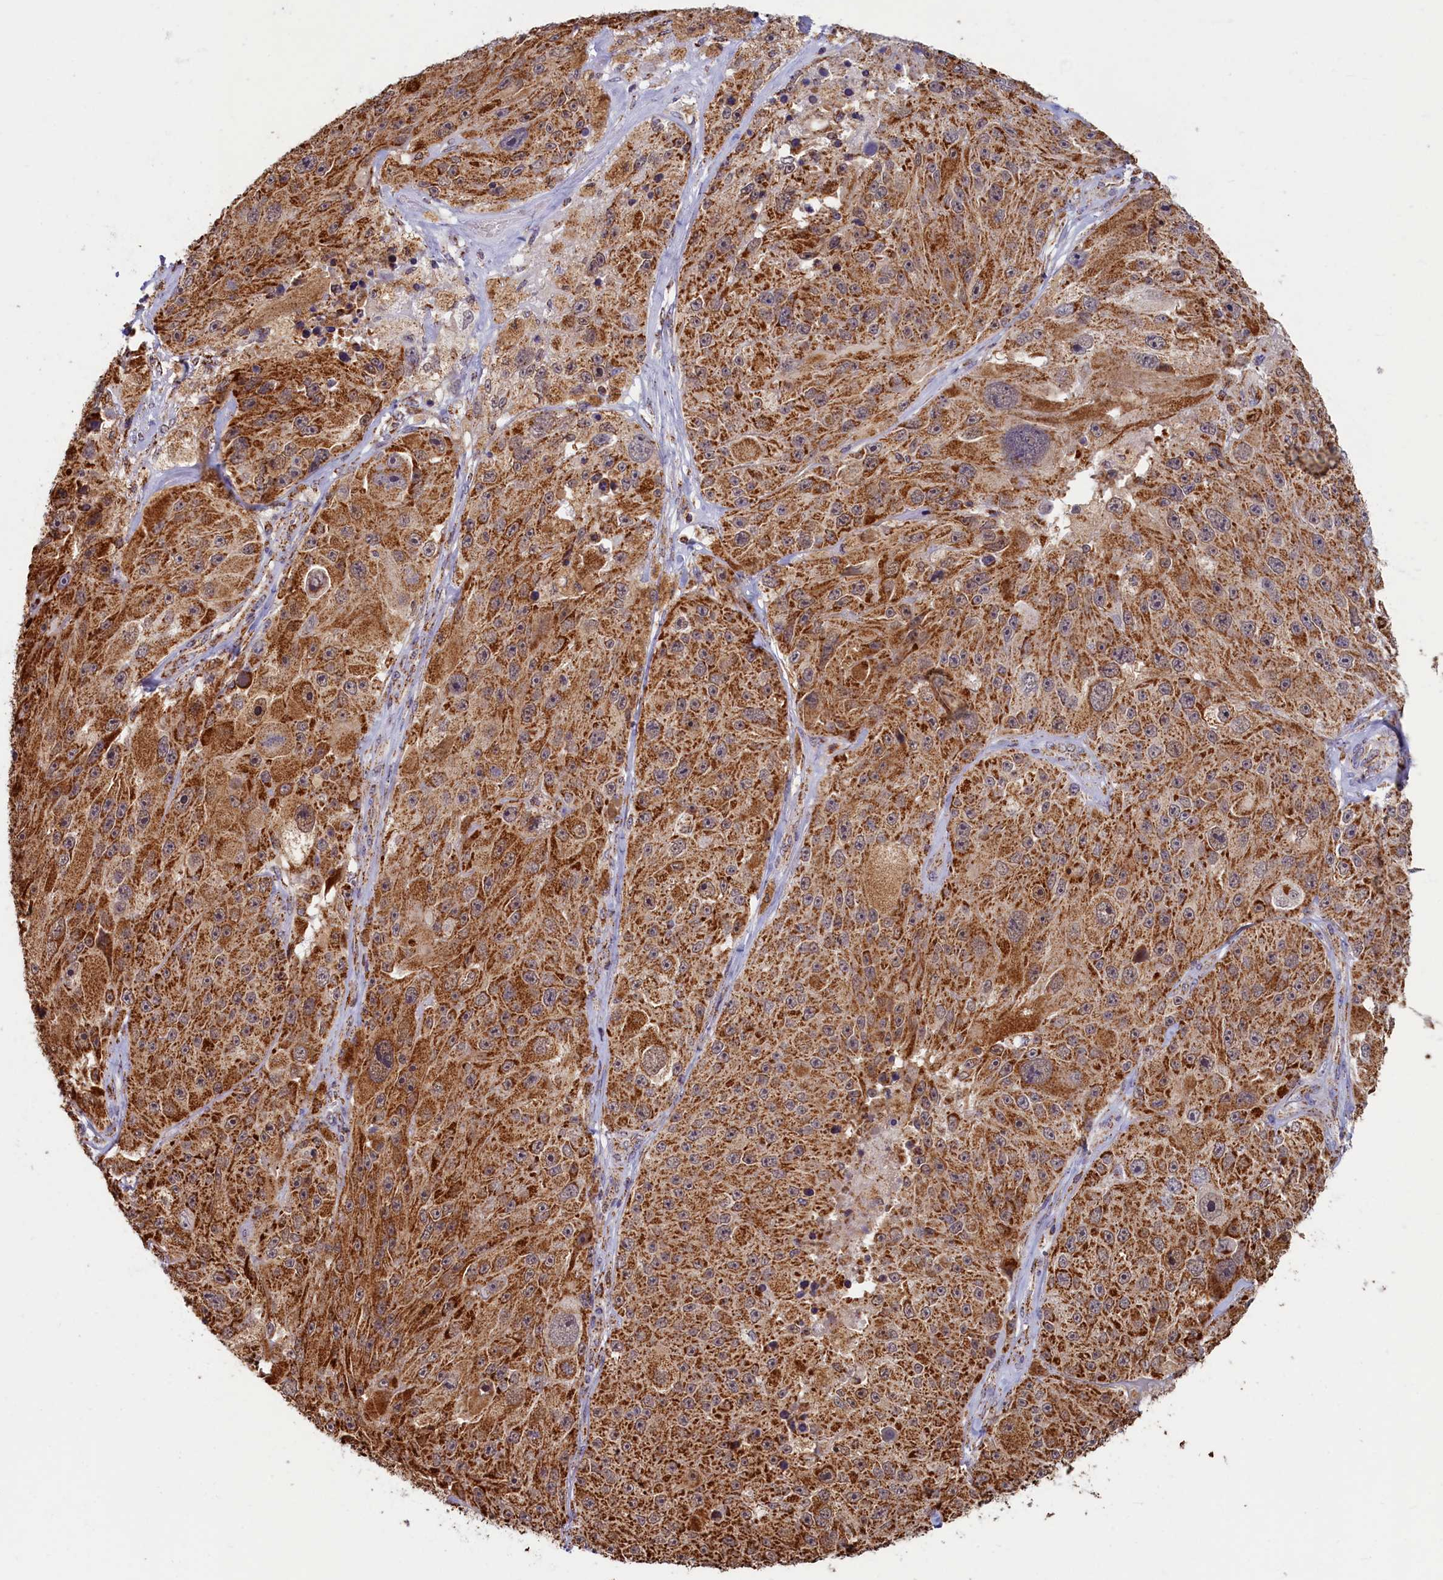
{"staining": {"intensity": "moderate", "quantity": ">75%", "location": "cytoplasmic/membranous"}, "tissue": "melanoma", "cell_type": "Tumor cells", "image_type": "cancer", "snomed": [{"axis": "morphology", "description": "Malignant melanoma, Metastatic site"}, {"axis": "topography", "description": "Lymph node"}], "caption": "Malignant melanoma (metastatic site) was stained to show a protein in brown. There is medium levels of moderate cytoplasmic/membranous expression in approximately >75% of tumor cells. (DAB (3,3'-diaminobenzidine) IHC with brightfield microscopy, high magnification).", "gene": "SPR", "patient": {"sex": "male", "age": 62}}